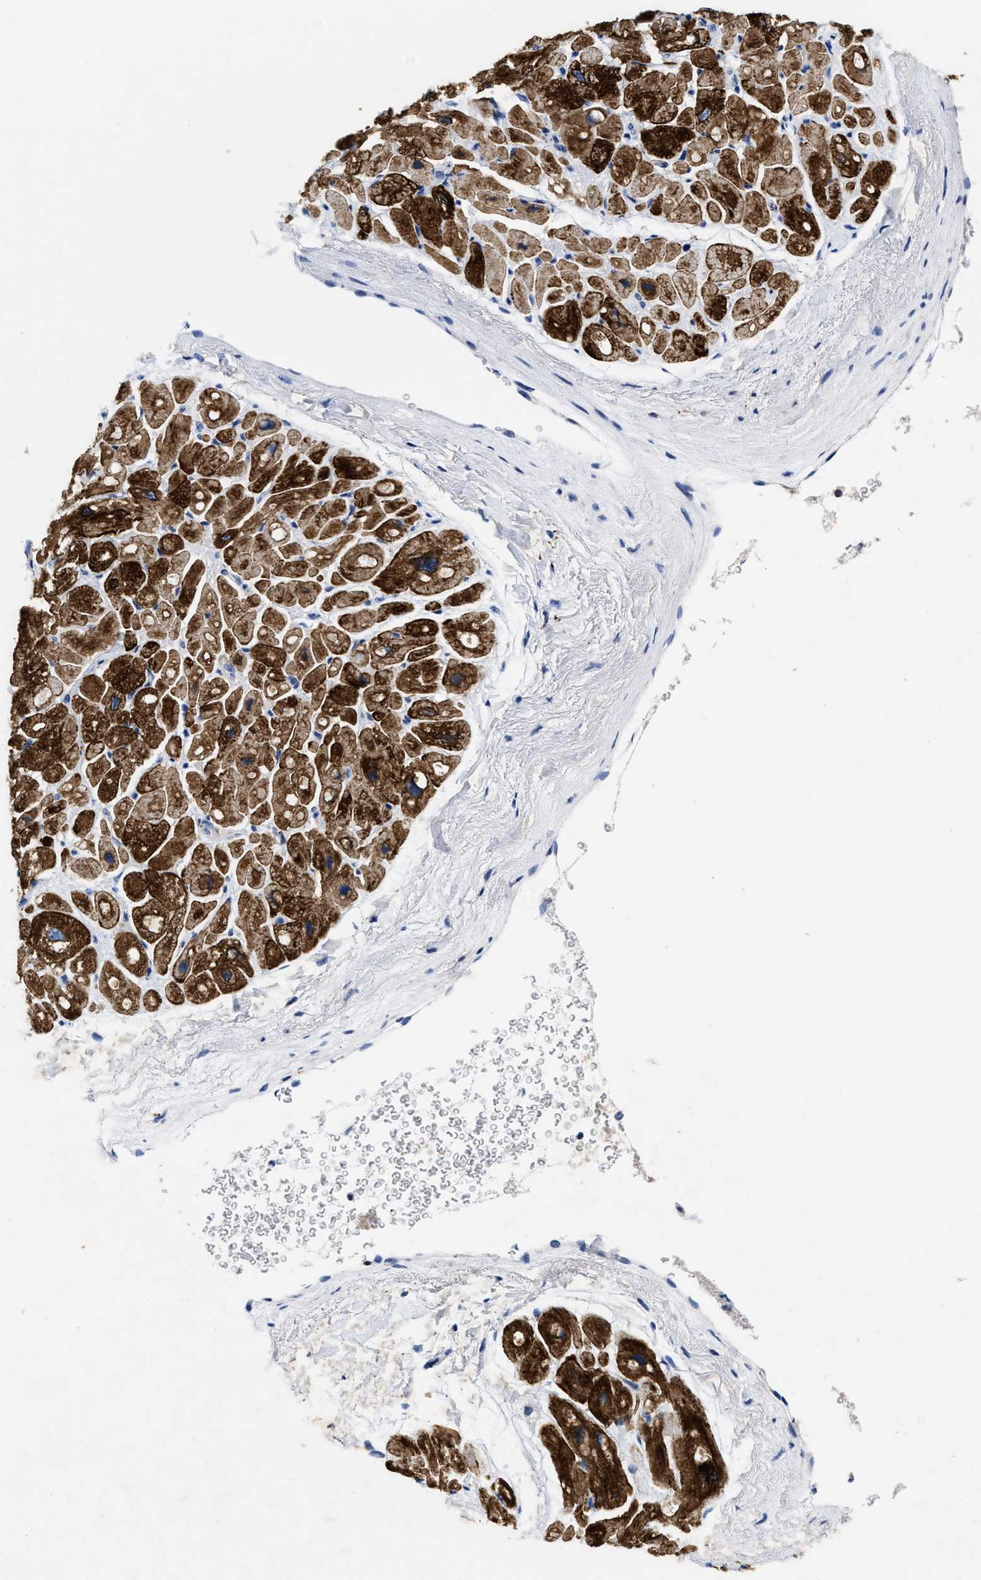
{"staining": {"intensity": "strong", "quantity": ">75%", "location": "cytoplasmic/membranous"}, "tissue": "heart muscle", "cell_type": "Cardiomyocytes", "image_type": "normal", "snomed": [{"axis": "morphology", "description": "Normal tissue, NOS"}, {"axis": "topography", "description": "Heart"}], "caption": "Protein positivity by immunohistochemistry displays strong cytoplasmic/membranous positivity in approximately >75% of cardiomyocytes in unremarkable heart muscle.", "gene": "TBRG4", "patient": {"sex": "male", "age": 49}}